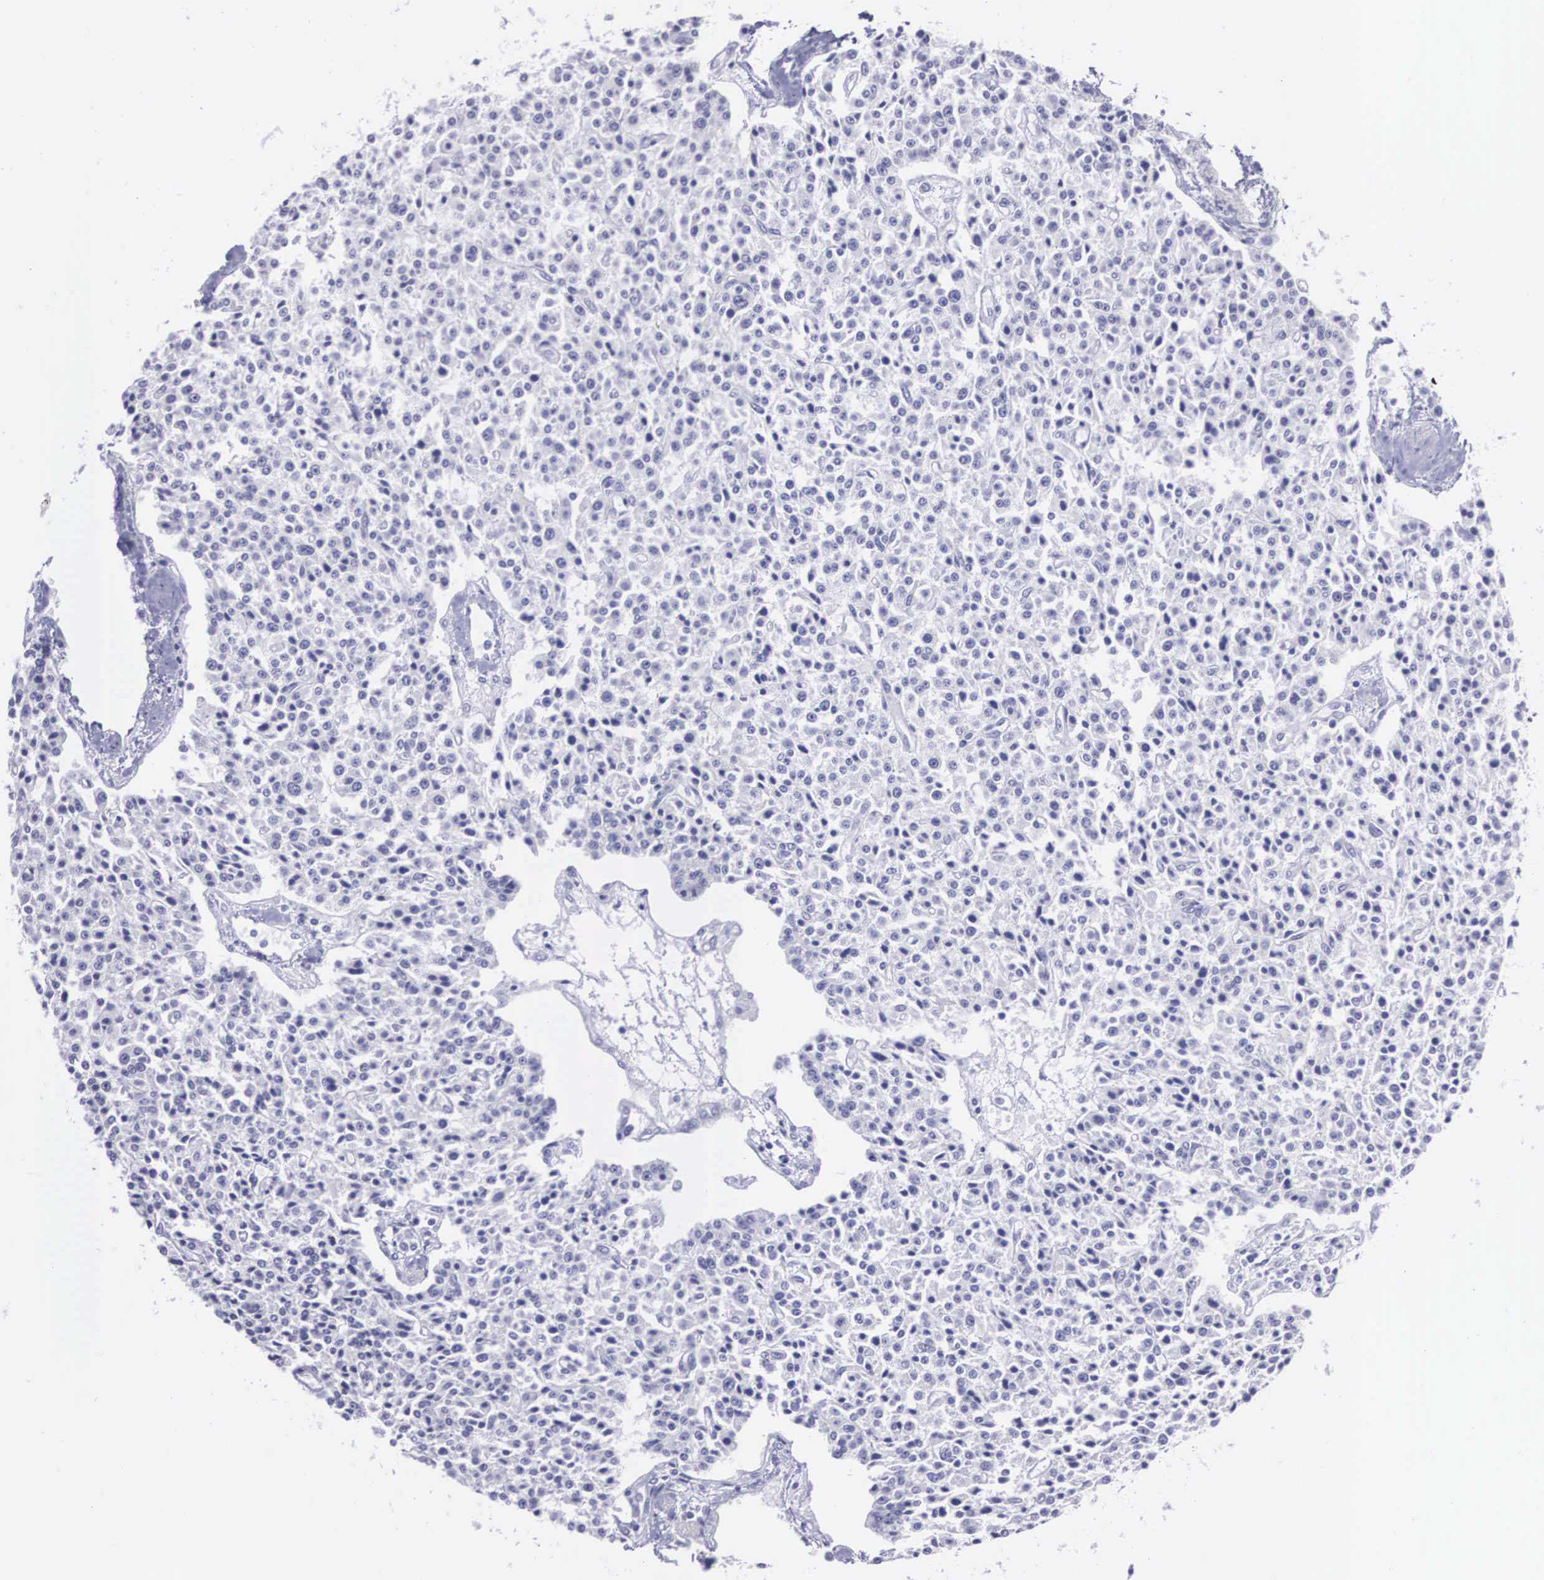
{"staining": {"intensity": "negative", "quantity": "none", "location": "none"}, "tissue": "carcinoid", "cell_type": "Tumor cells", "image_type": "cancer", "snomed": [{"axis": "morphology", "description": "Carcinoid, malignant, NOS"}, {"axis": "topography", "description": "Stomach"}], "caption": "Human malignant carcinoid stained for a protein using IHC reveals no staining in tumor cells.", "gene": "C22orf31", "patient": {"sex": "female", "age": 76}}